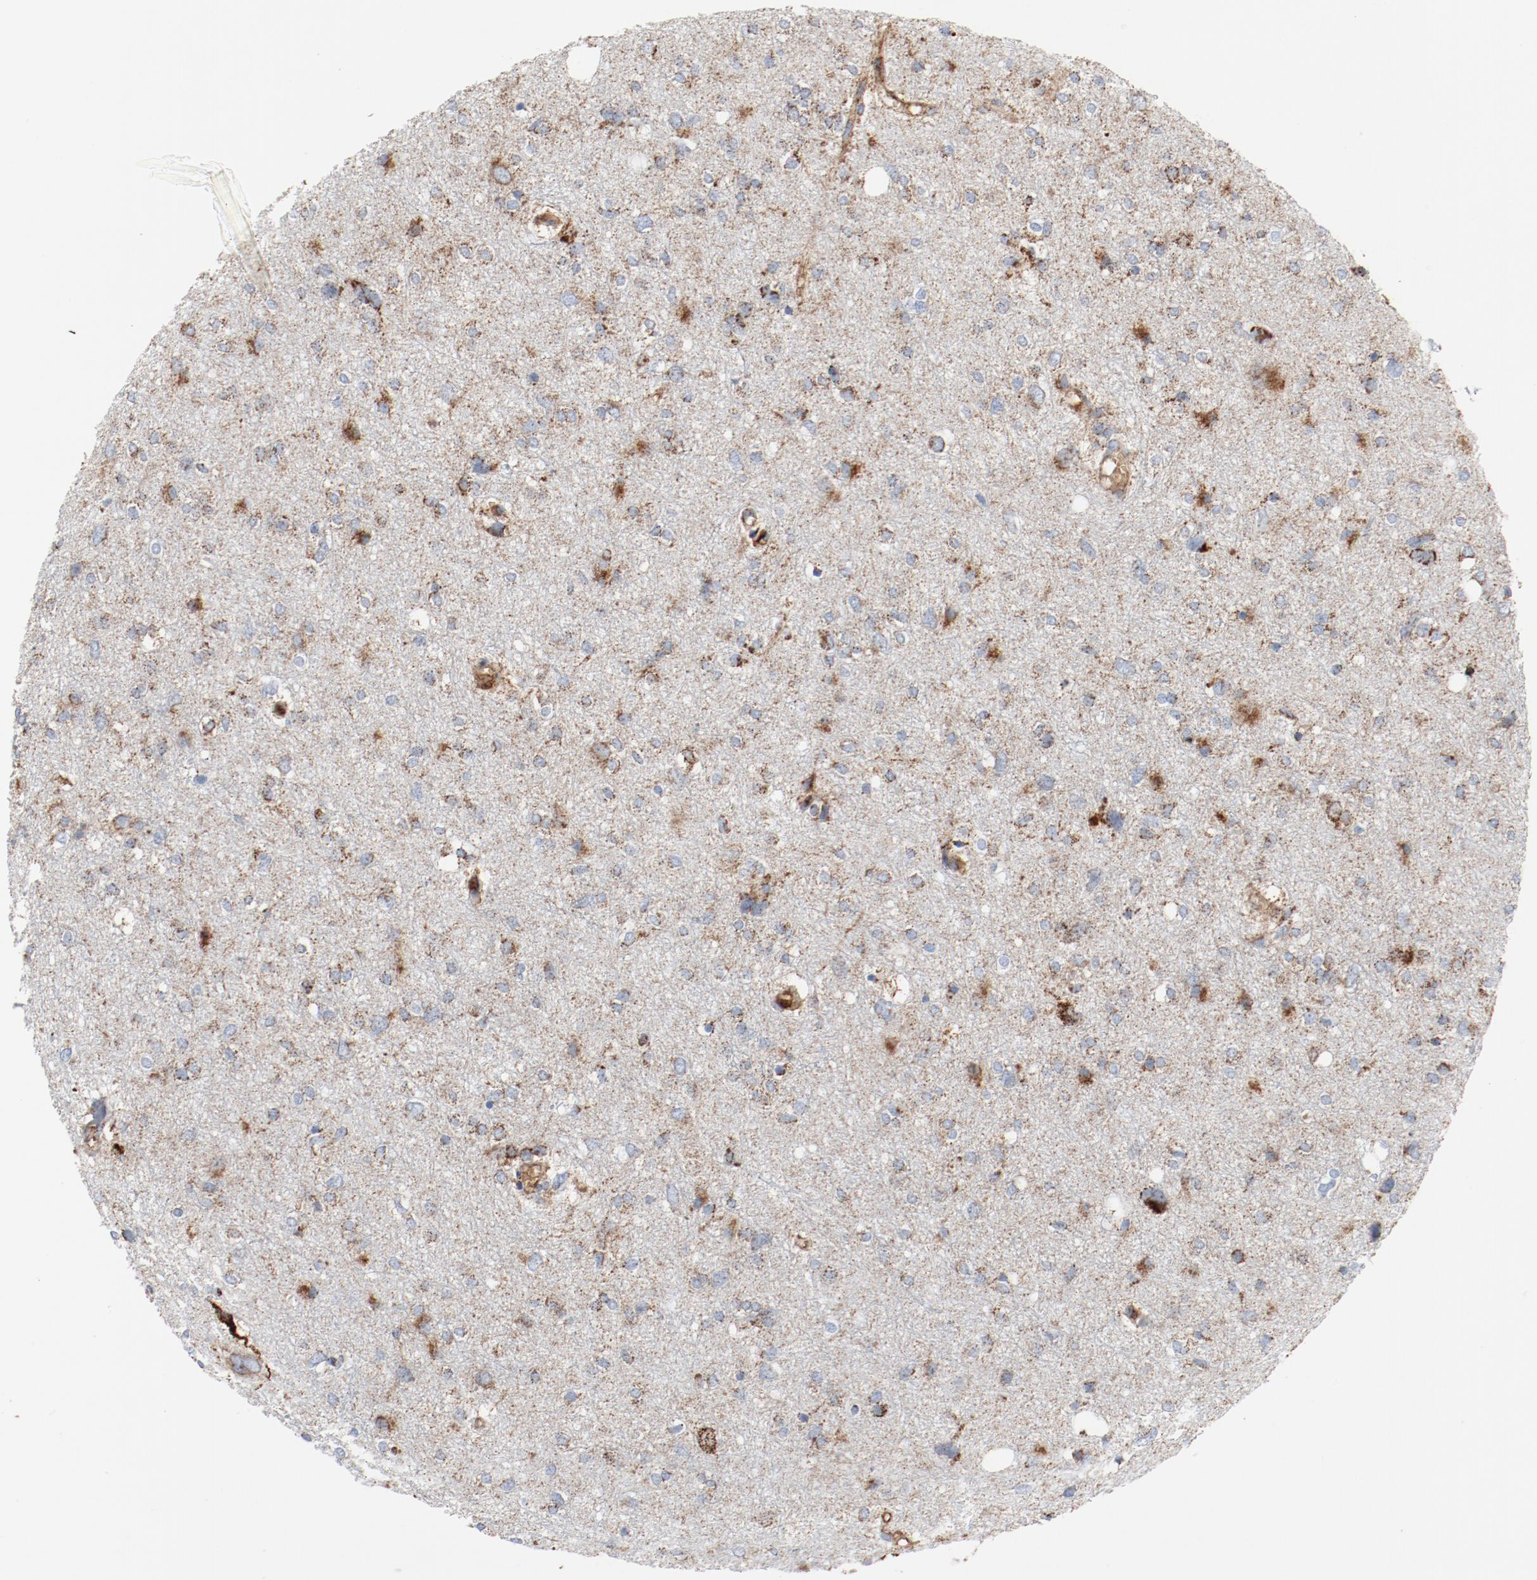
{"staining": {"intensity": "moderate", "quantity": "25%-75%", "location": "cytoplasmic/membranous"}, "tissue": "glioma", "cell_type": "Tumor cells", "image_type": "cancer", "snomed": [{"axis": "morphology", "description": "Glioma, malignant, High grade"}, {"axis": "topography", "description": "Brain"}], "caption": "High-grade glioma (malignant) stained with IHC exhibits moderate cytoplasmic/membranous expression in about 25%-75% of tumor cells.", "gene": "NDUFB8", "patient": {"sex": "female", "age": 59}}